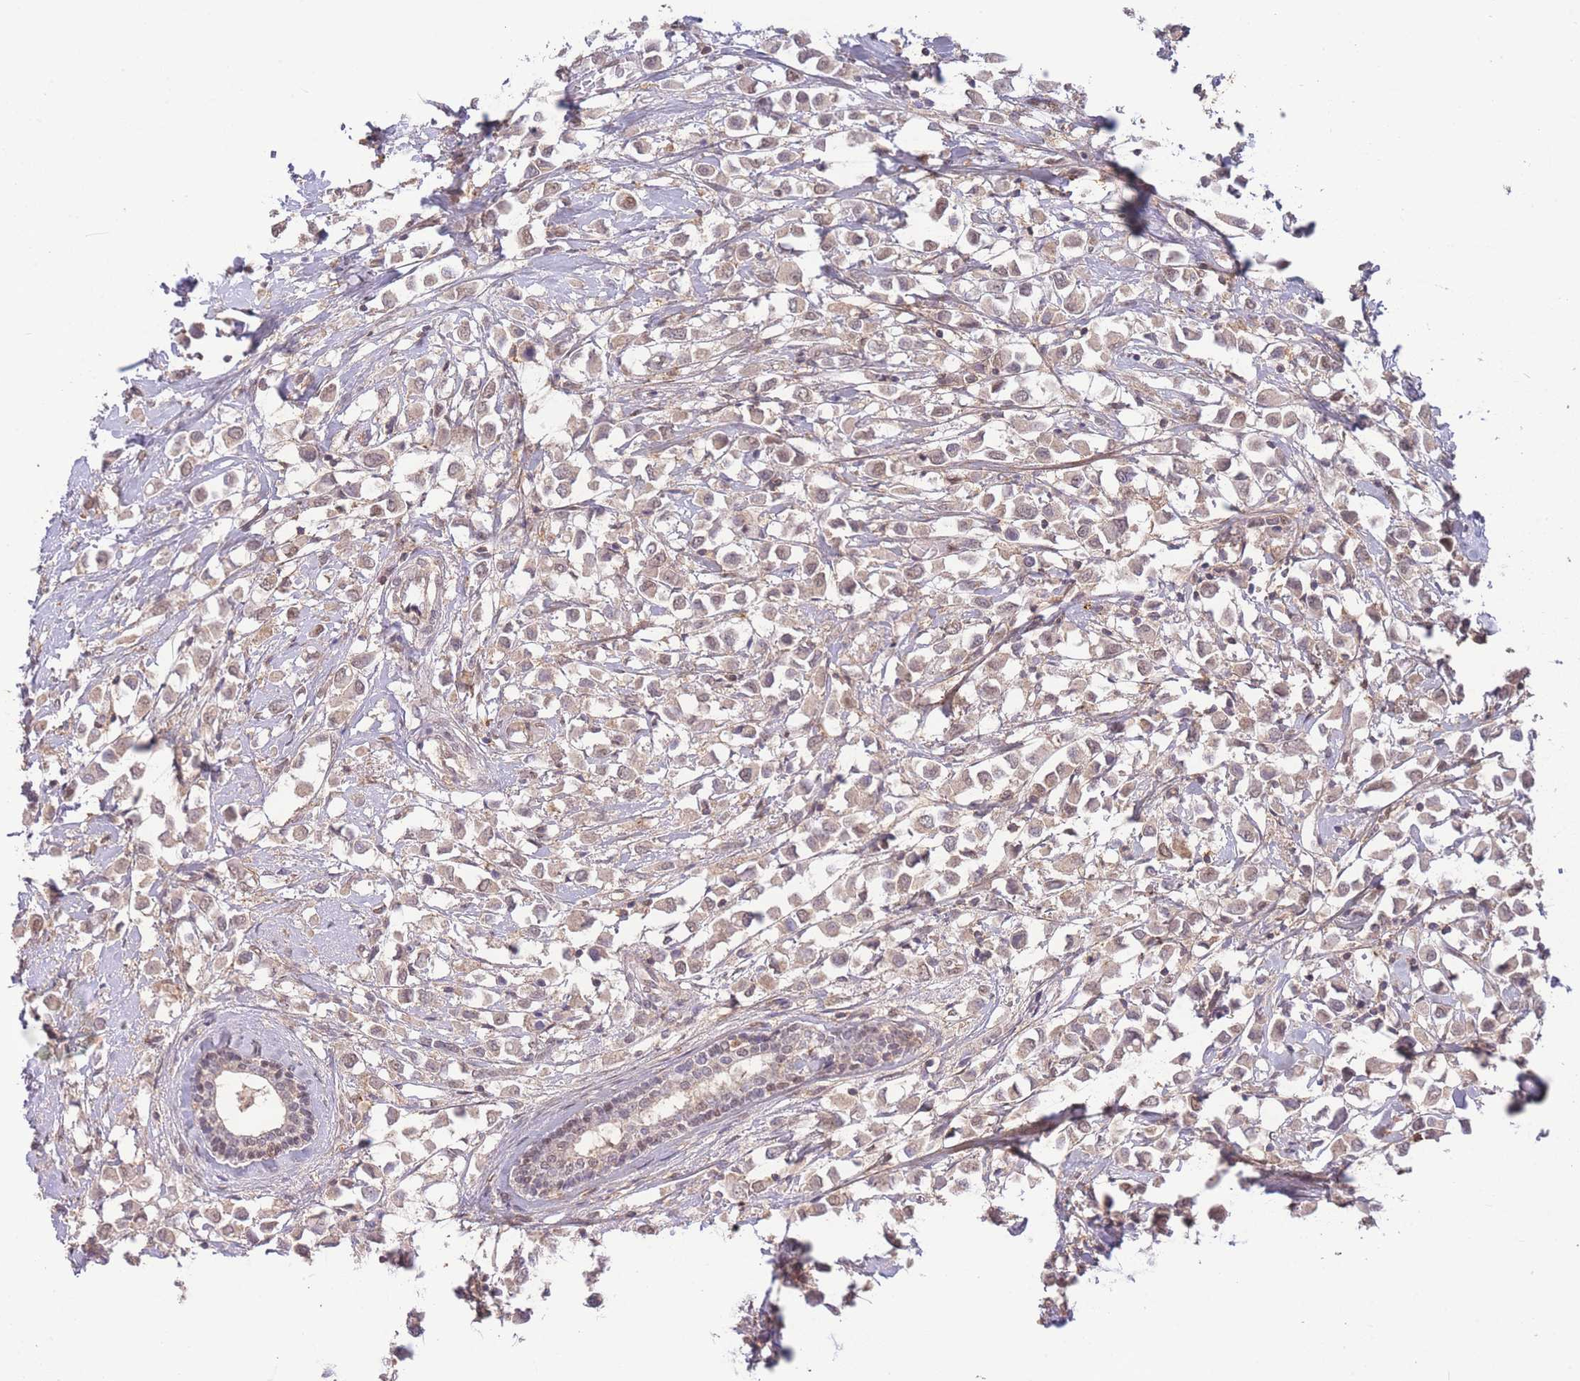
{"staining": {"intensity": "weak", "quantity": ">75%", "location": "nuclear"}, "tissue": "breast cancer", "cell_type": "Tumor cells", "image_type": "cancer", "snomed": [{"axis": "morphology", "description": "Duct carcinoma"}, {"axis": "topography", "description": "Breast"}], "caption": "Immunohistochemical staining of human breast cancer displays low levels of weak nuclear positivity in approximately >75% of tumor cells.", "gene": "RNF144B", "patient": {"sex": "female", "age": 61}}